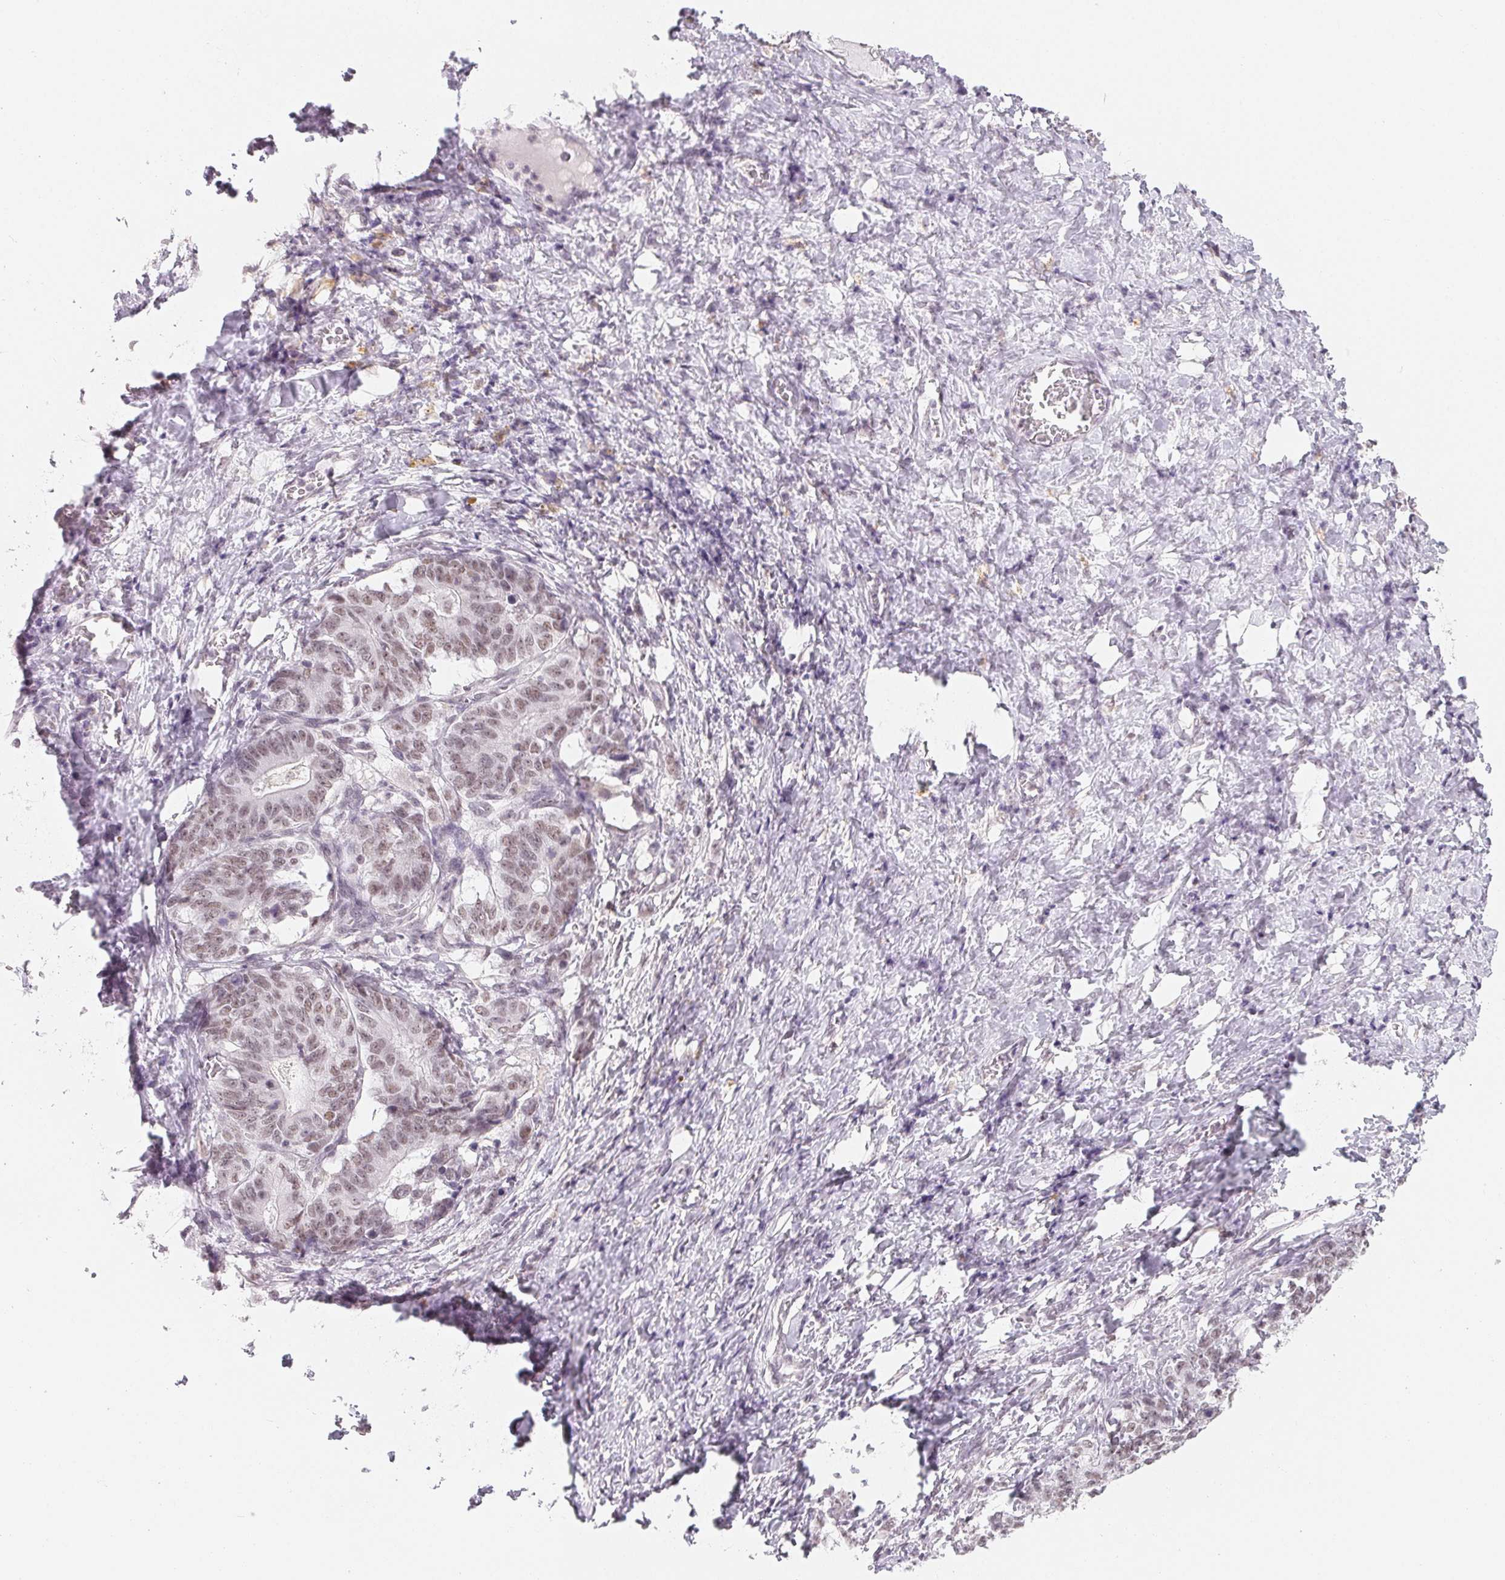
{"staining": {"intensity": "weak", "quantity": "25%-75%", "location": "nuclear"}, "tissue": "stomach cancer", "cell_type": "Tumor cells", "image_type": "cancer", "snomed": [{"axis": "morphology", "description": "Normal tissue, NOS"}, {"axis": "morphology", "description": "Adenocarcinoma, NOS"}, {"axis": "topography", "description": "Stomach"}], "caption": "The histopathology image shows immunohistochemical staining of stomach cancer (adenocarcinoma). There is weak nuclear staining is identified in approximately 25%-75% of tumor cells.", "gene": "NXF3", "patient": {"sex": "female", "age": 64}}